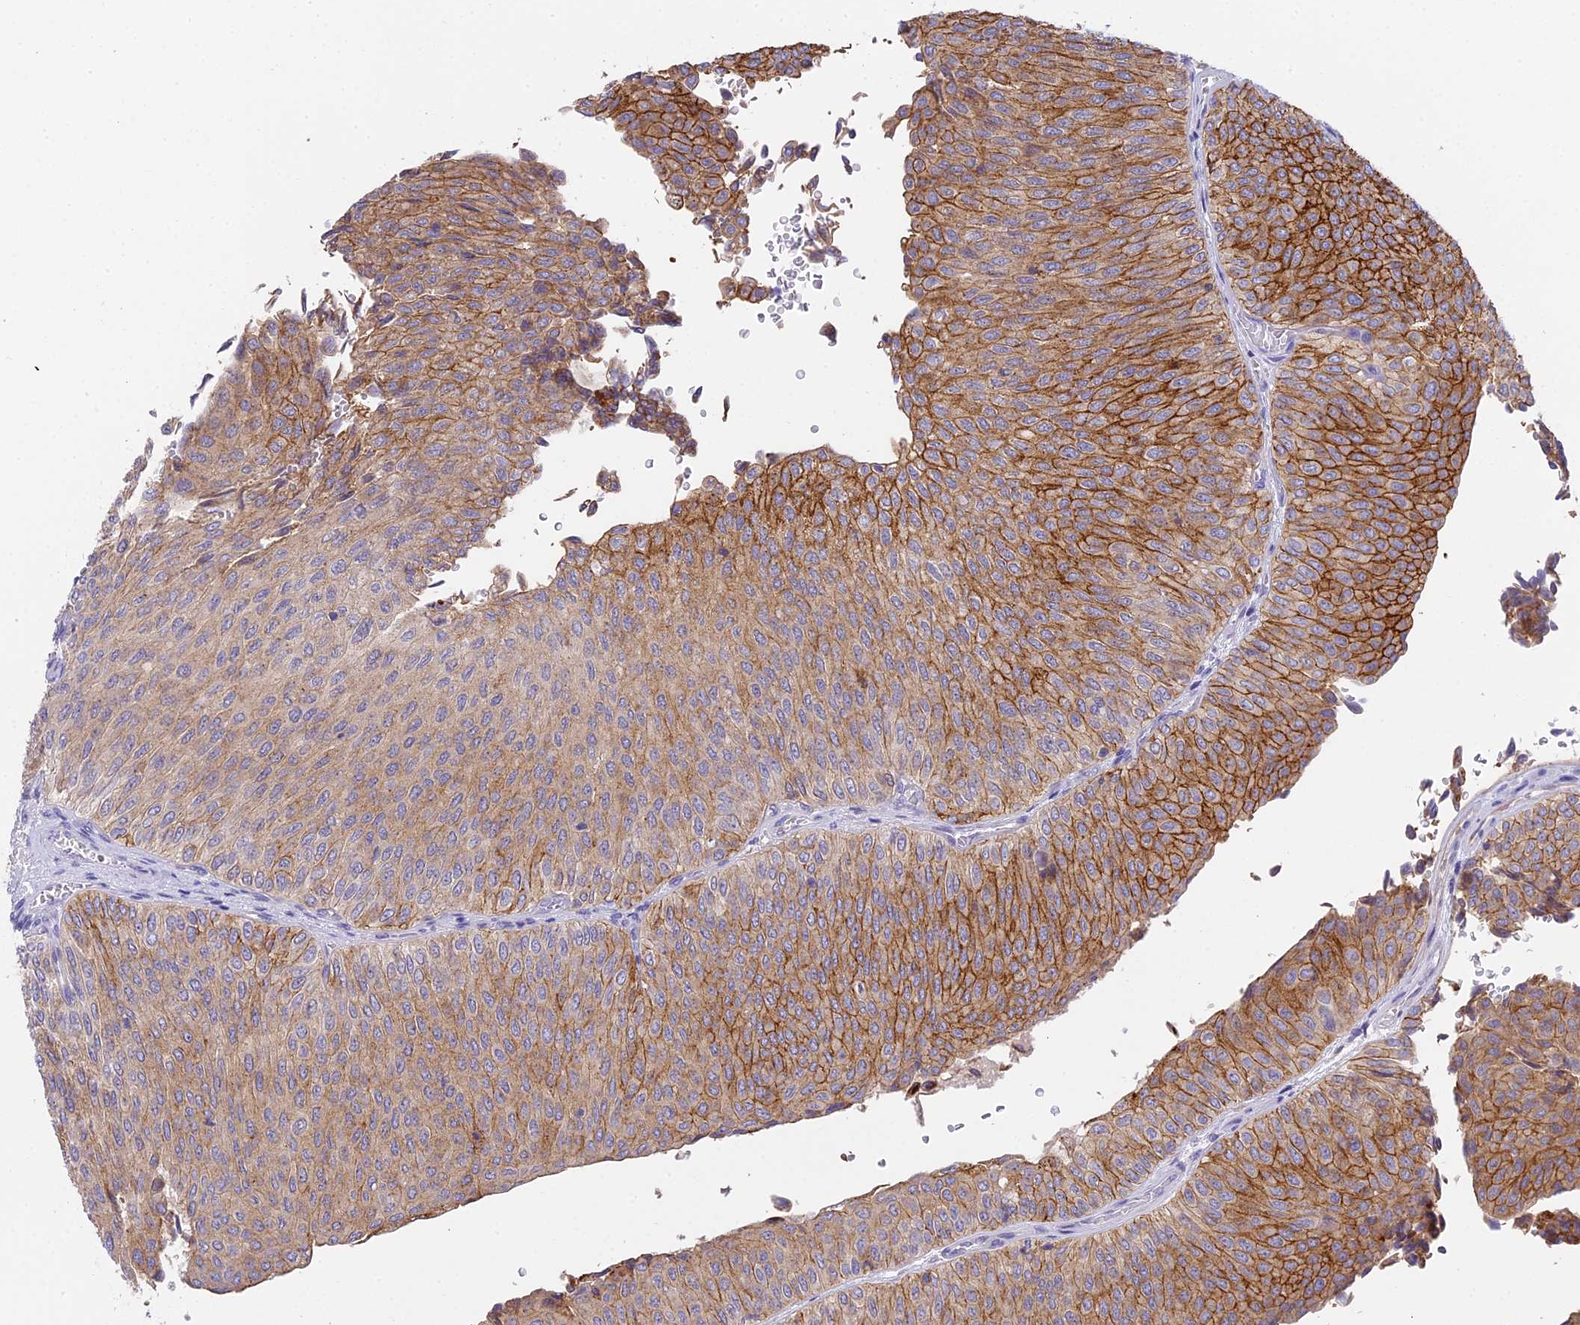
{"staining": {"intensity": "strong", "quantity": "25%-75%", "location": "cytoplasmic/membranous"}, "tissue": "urothelial cancer", "cell_type": "Tumor cells", "image_type": "cancer", "snomed": [{"axis": "morphology", "description": "Urothelial carcinoma, Low grade"}, {"axis": "topography", "description": "Urinary bladder"}], "caption": "Human urothelial cancer stained with a protein marker shows strong staining in tumor cells.", "gene": "TACSTD2", "patient": {"sex": "male", "age": 78}}